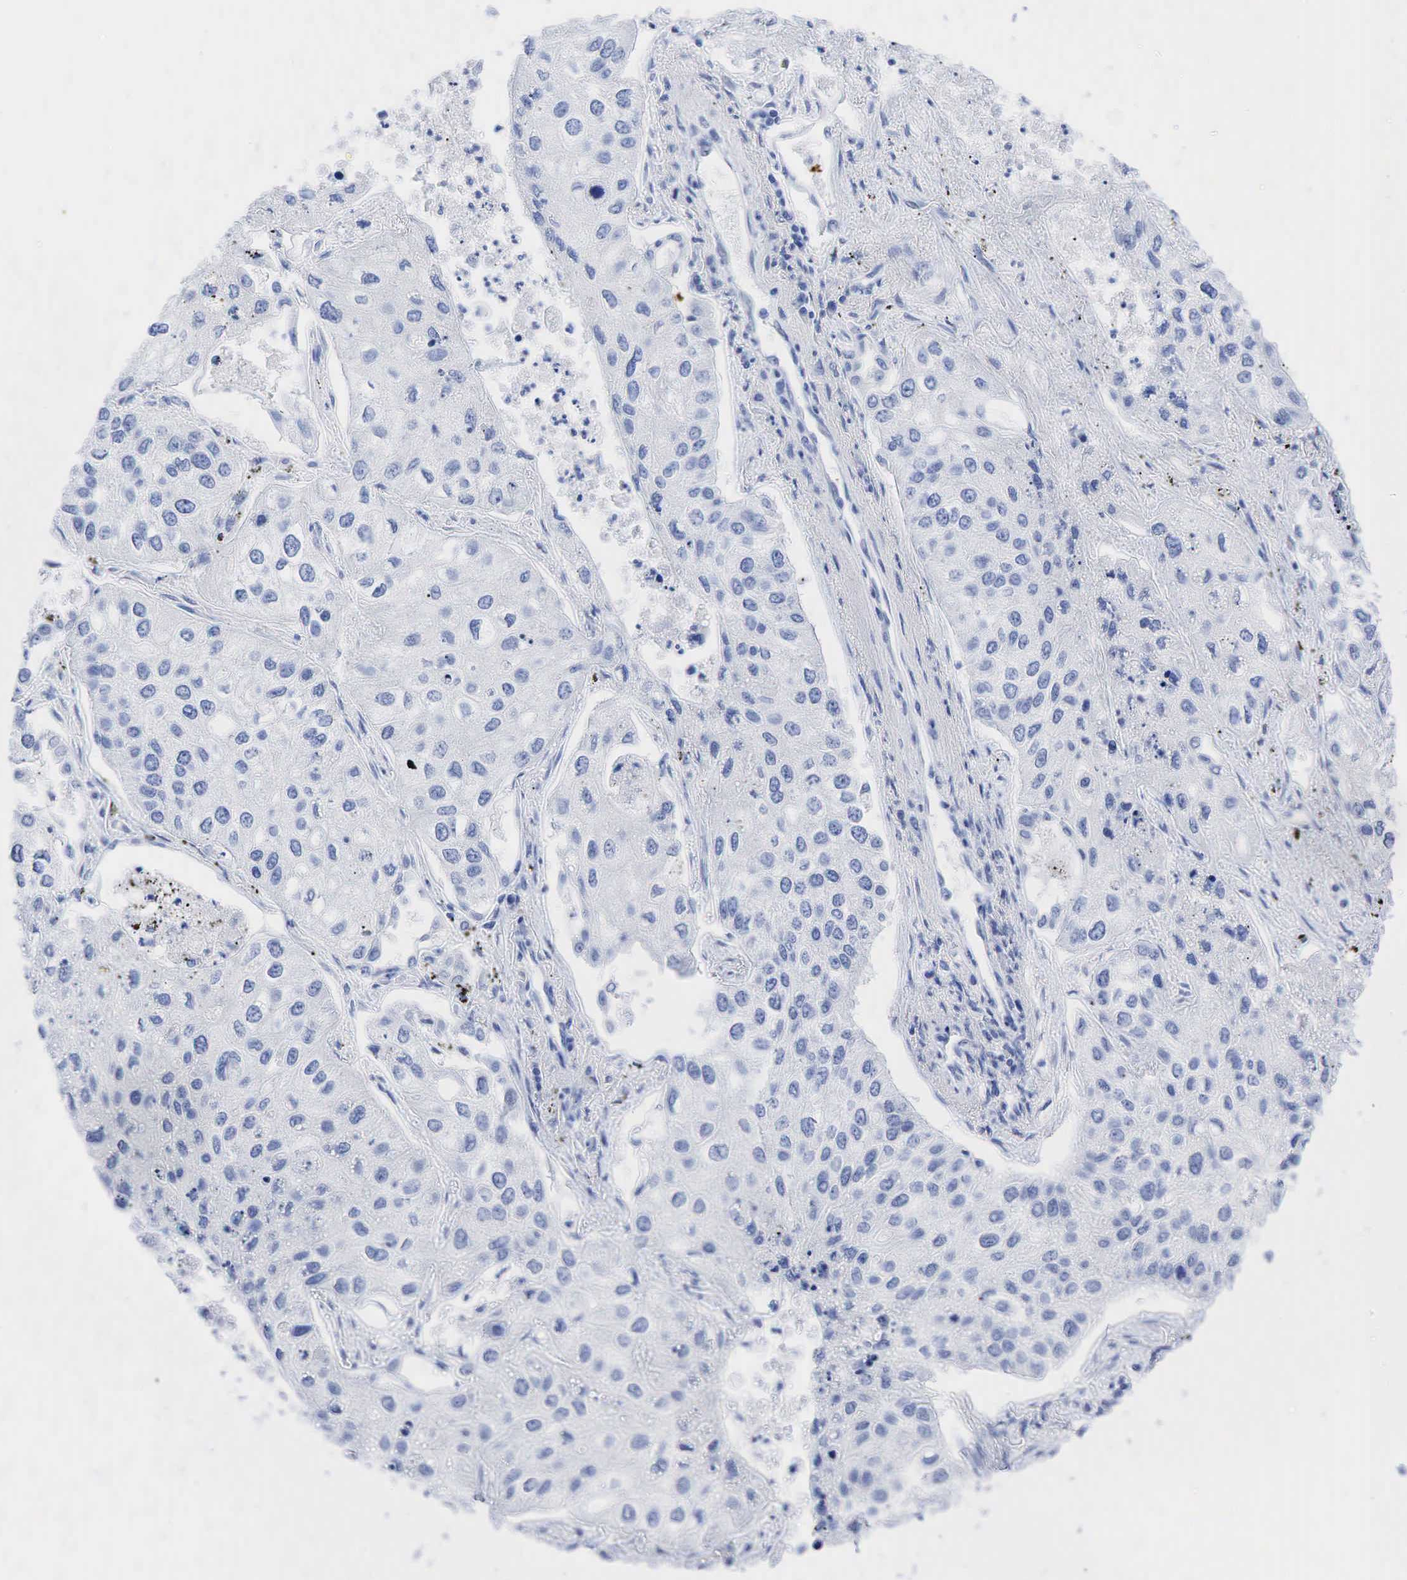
{"staining": {"intensity": "negative", "quantity": "none", "location": "none"}, "tissue": "lung cancer", "cell_type": "Tumor cells", "image_type": "cancer", "snomed": [{"axis": "morphology", "description": "Squamous cell carcinoma, NOS"}, {"axis": "topography", "description": "Lung"}], "caption": "Lung squamous cell carcinoma was stained to show a protein in brown. There is no significant staining in tumor cells. (Brightfield microscopy of DAB (3,3'-diaminobenzidine) immunohistochemistry (IHC) at high magnification).", "gene": "INHA", "patient": {"sex": "male", "age": 75}}